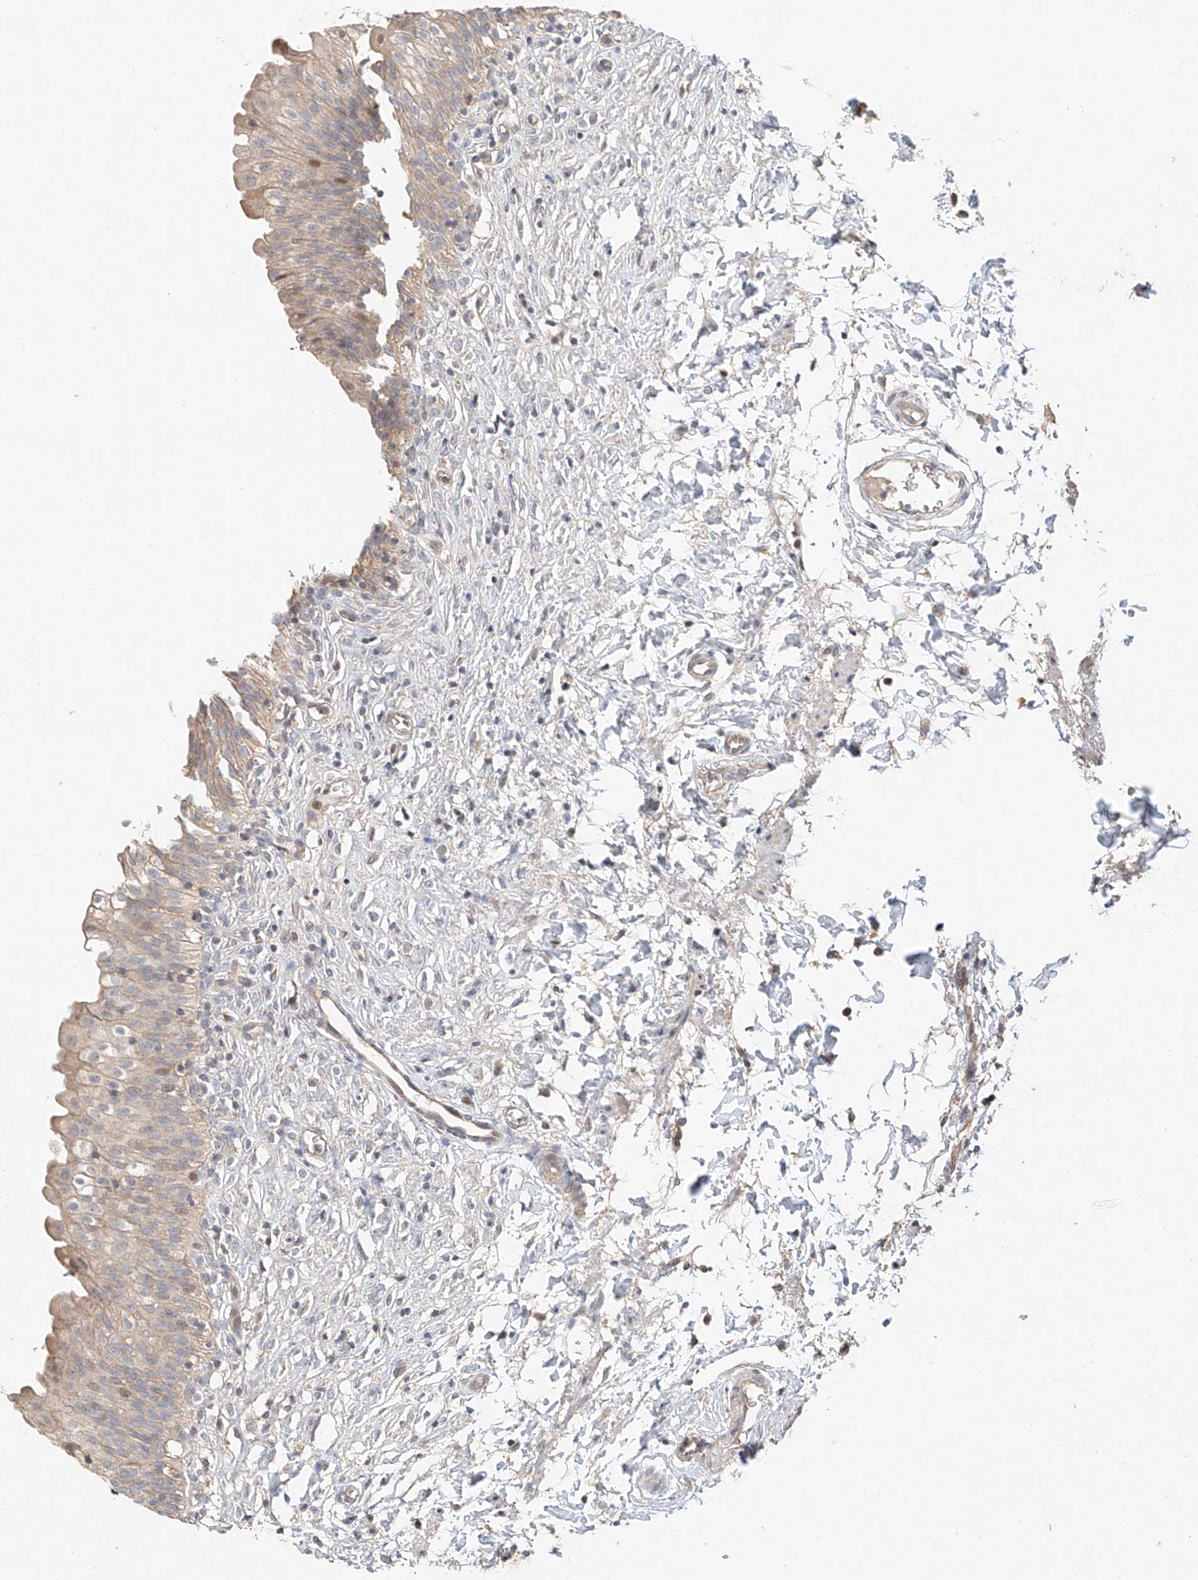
{"staining": {"intensity": "moderate", "quantity": "<25%", "location": "cytoplasmic/membranous"}, "tissue": "urinary bladder", "cell_type": "Urothelial cells", "image_type": "normal", "snomed": [{"axis": "morphology", "description": "Normal tissue, NOS"}, {"axis": "topography", "description": "Urinary bladder"}], "caption": "A low amount of moderate cytoplasmic/membranous staining is present in approximately <25% of urothelial cells in unremarkable urinary bladder.", "gene": "TMEM61", "patient": {"sex": "male", "age": 55}}